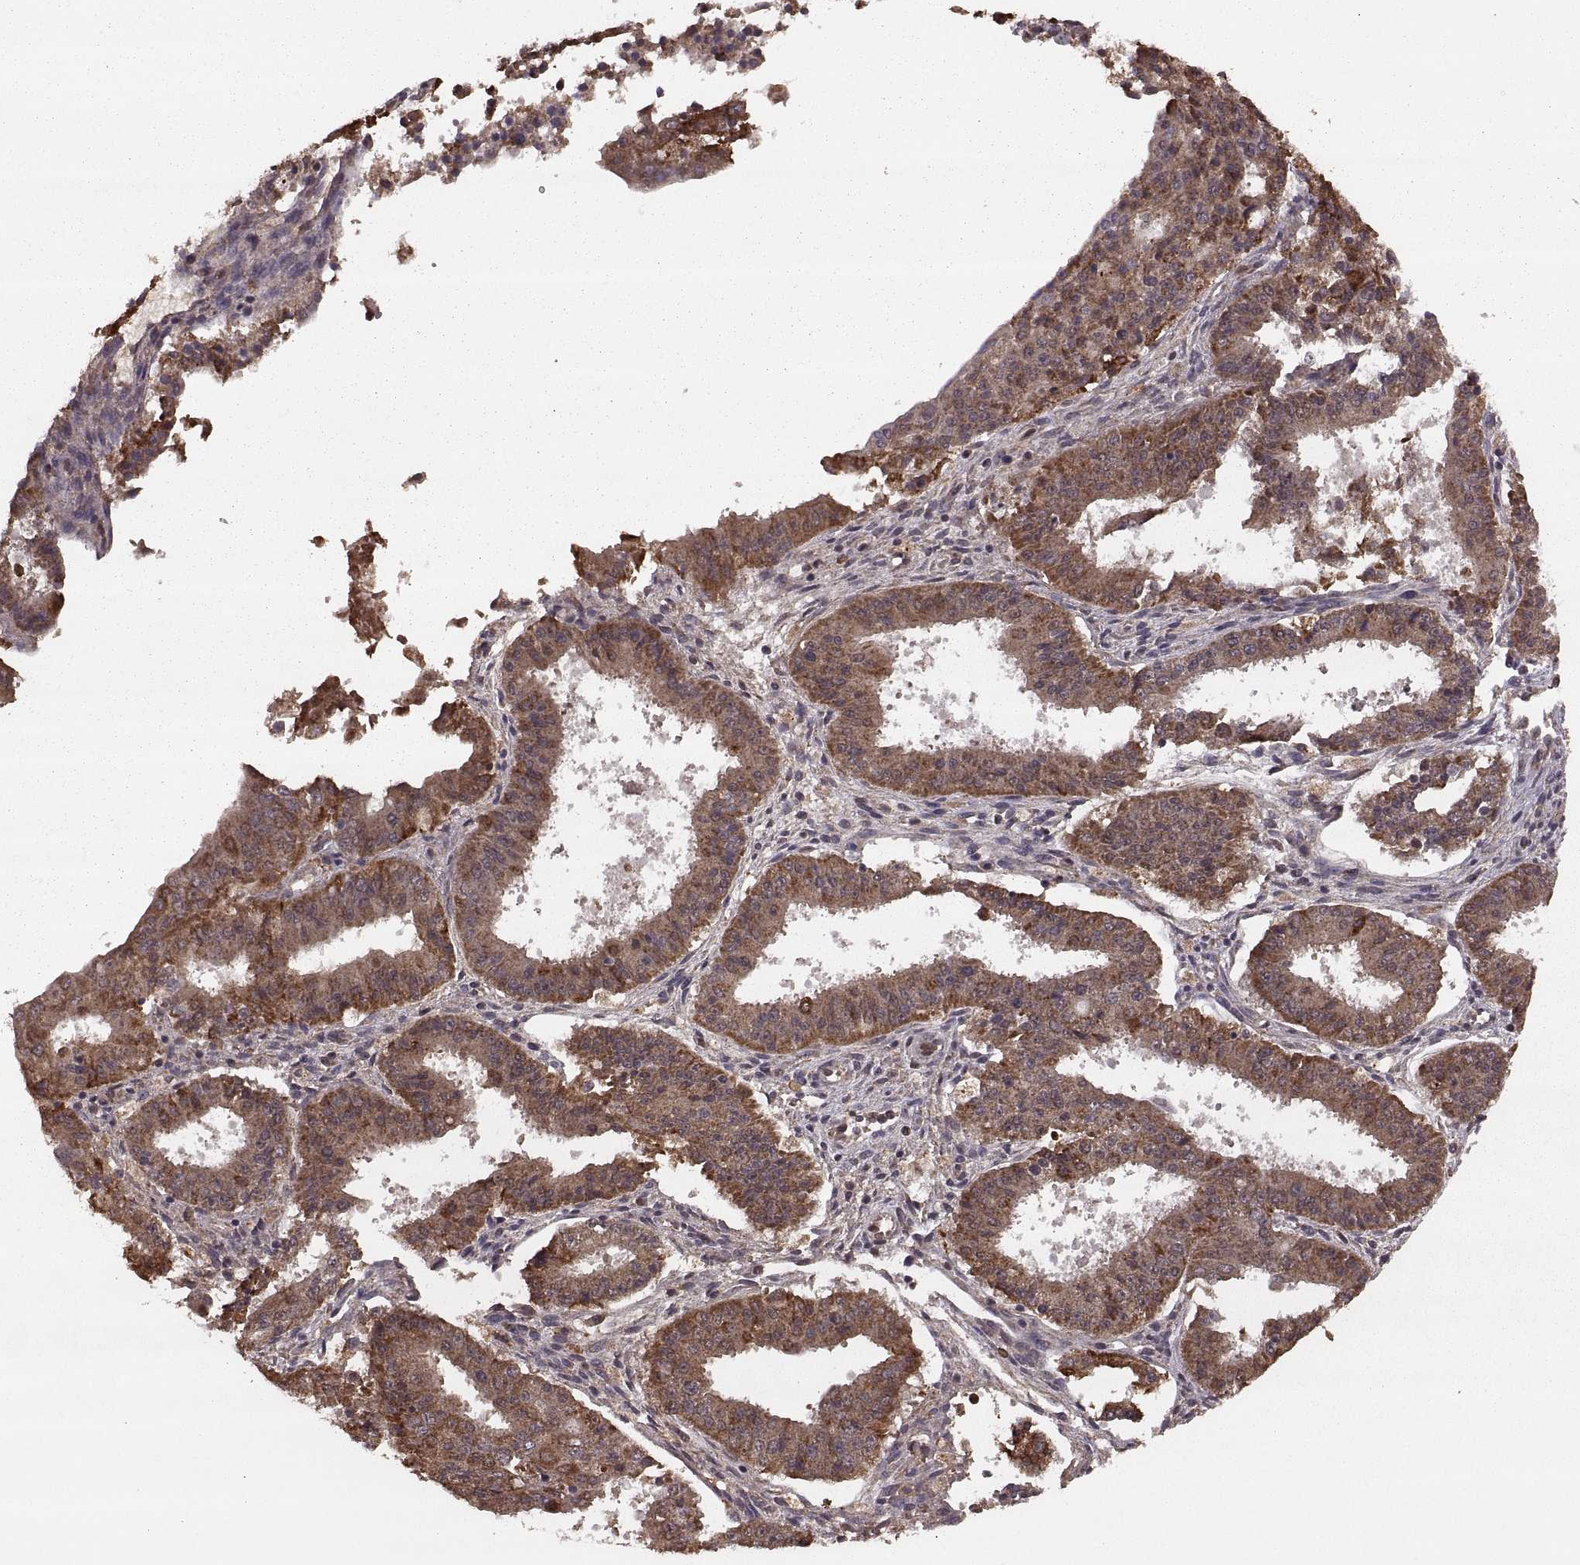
{"staining": {"intensity": "moderate", "quantity": ">75%", "location": "cytoplasmic/membranous"}, "tissue": "ovarian cancer", "cell_type": "Tumor cells", "image_type": "cancer", "snomed": [{"axis": "morphology", "description": "Carcinoma, endometroid"}, {"axis": "topography", "description": "Ovary"}], "caption": "Human ovarian cancer stained for a protein (brown) reveals moderate cytoplasmic/membranous positive expression in about >75% of tumor cells.", "gene": "RFT1", "patient": {"sex": "female", "age": 42}}